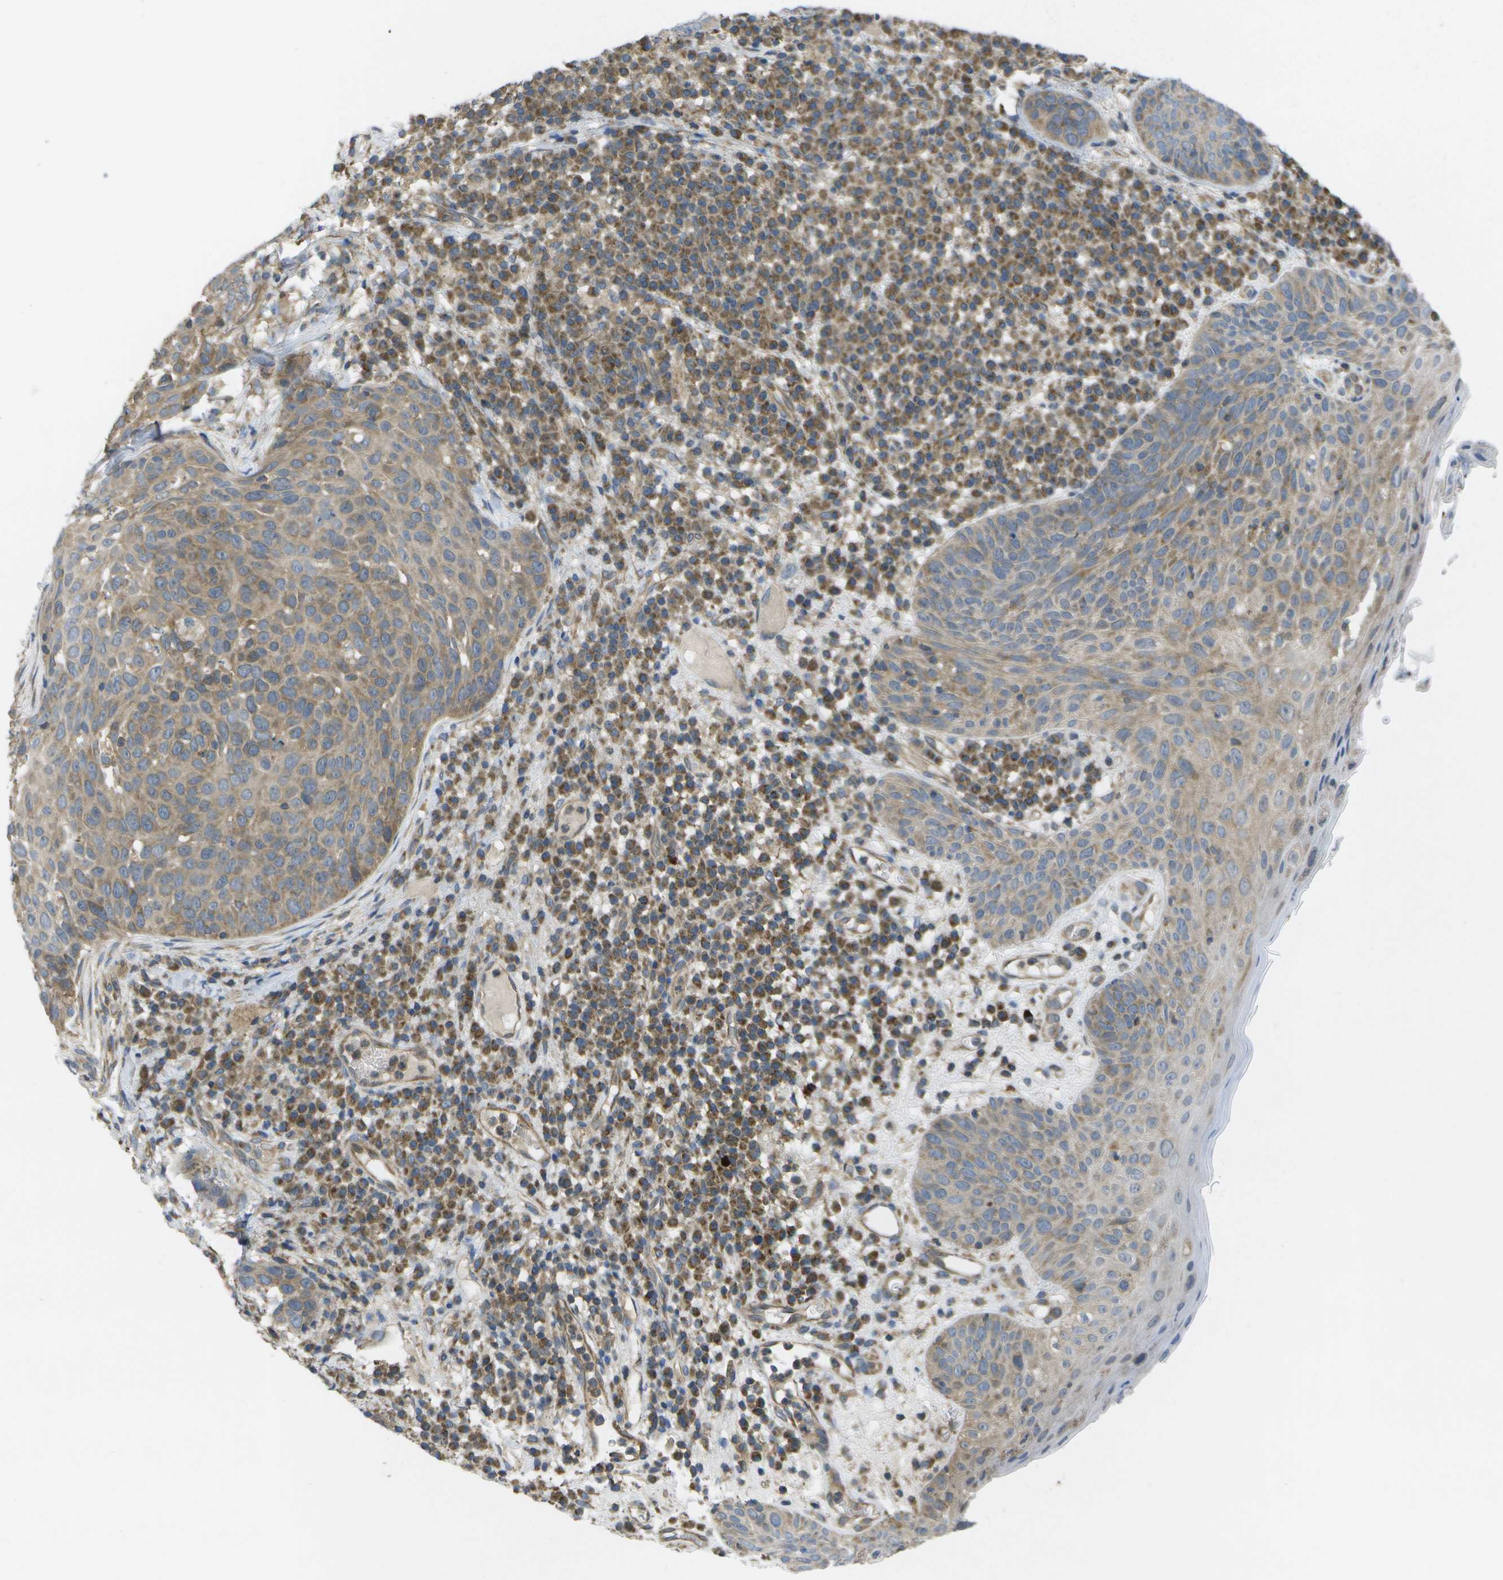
{"staining": {"intensity": "moderate", "quantity": "25%-75%", "location": "cytoplasmic/membranous"}, "tissue": "skin cancer", "cell_type": "Tumor cells", "image_type": "cancer", "snomed": [{"axis": "morphology", "description": "Squamous cell carcinoma in situ, NOS"}, {"axis": "morphology", "description": "Squamous cell carcinoma, NOS"}, {"axis": "topography", "description": "Skin"}], "caption": "Skin cancer (squamous cell carcinoma) was stained to show a protein in brown. There is medium levels of moderate cytoplasmic/membranous expression in about 25%-75% of tumor cells.", "gene": "DPM3", "patient": {"sex": "male", "age": 93}}